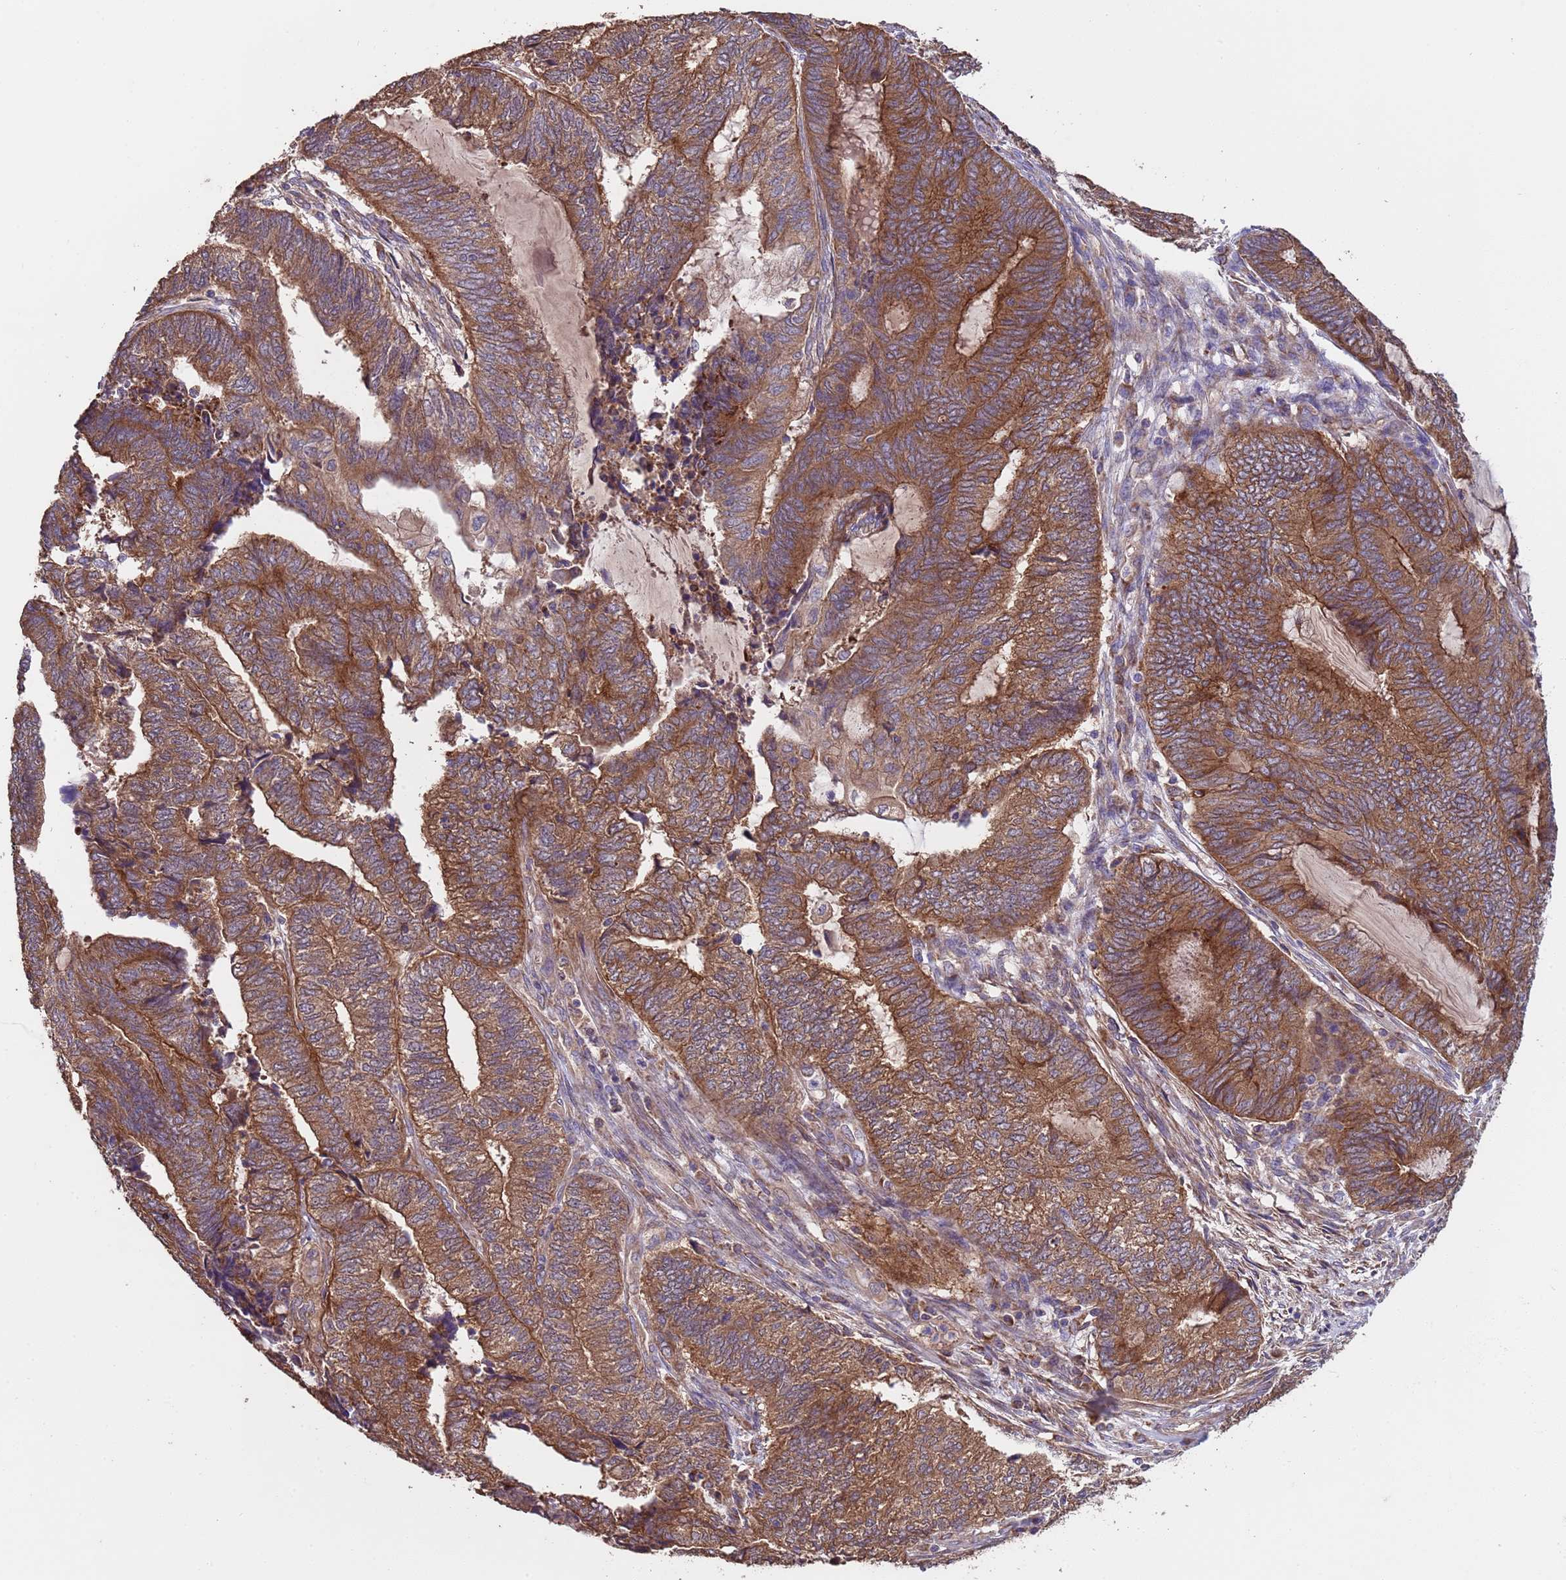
{"staining": {"intensity": "strong", "quantity": ">75%", "location": "cytoplasmic/membranous"}, "tissue": "endometrial cancer", "cell_type": "Tumor cells", "image_type": "cancer", "snomed": [{"axis": "morphology", "description": "Adenocarcinoma, NOS"}, {"axis": "topography", "description": "Uterus"}, {"axis": "topography", "description": "Endometrium"}], "caption": "IHC staining of adenocarcinoma (endometrial), which demonstrates high levels of strong cytoplasmic/membranous positivity in approximately >75% of tumor cells indicating strong cytoplasmic/membranous protein staining. The staining was performed using DAB (brown) for protein detection and nuclei were counterstained in hematoxylin (blue).", "gene": "EEF1AKMT1", "patient": {"sex": "female", "age": 70}}